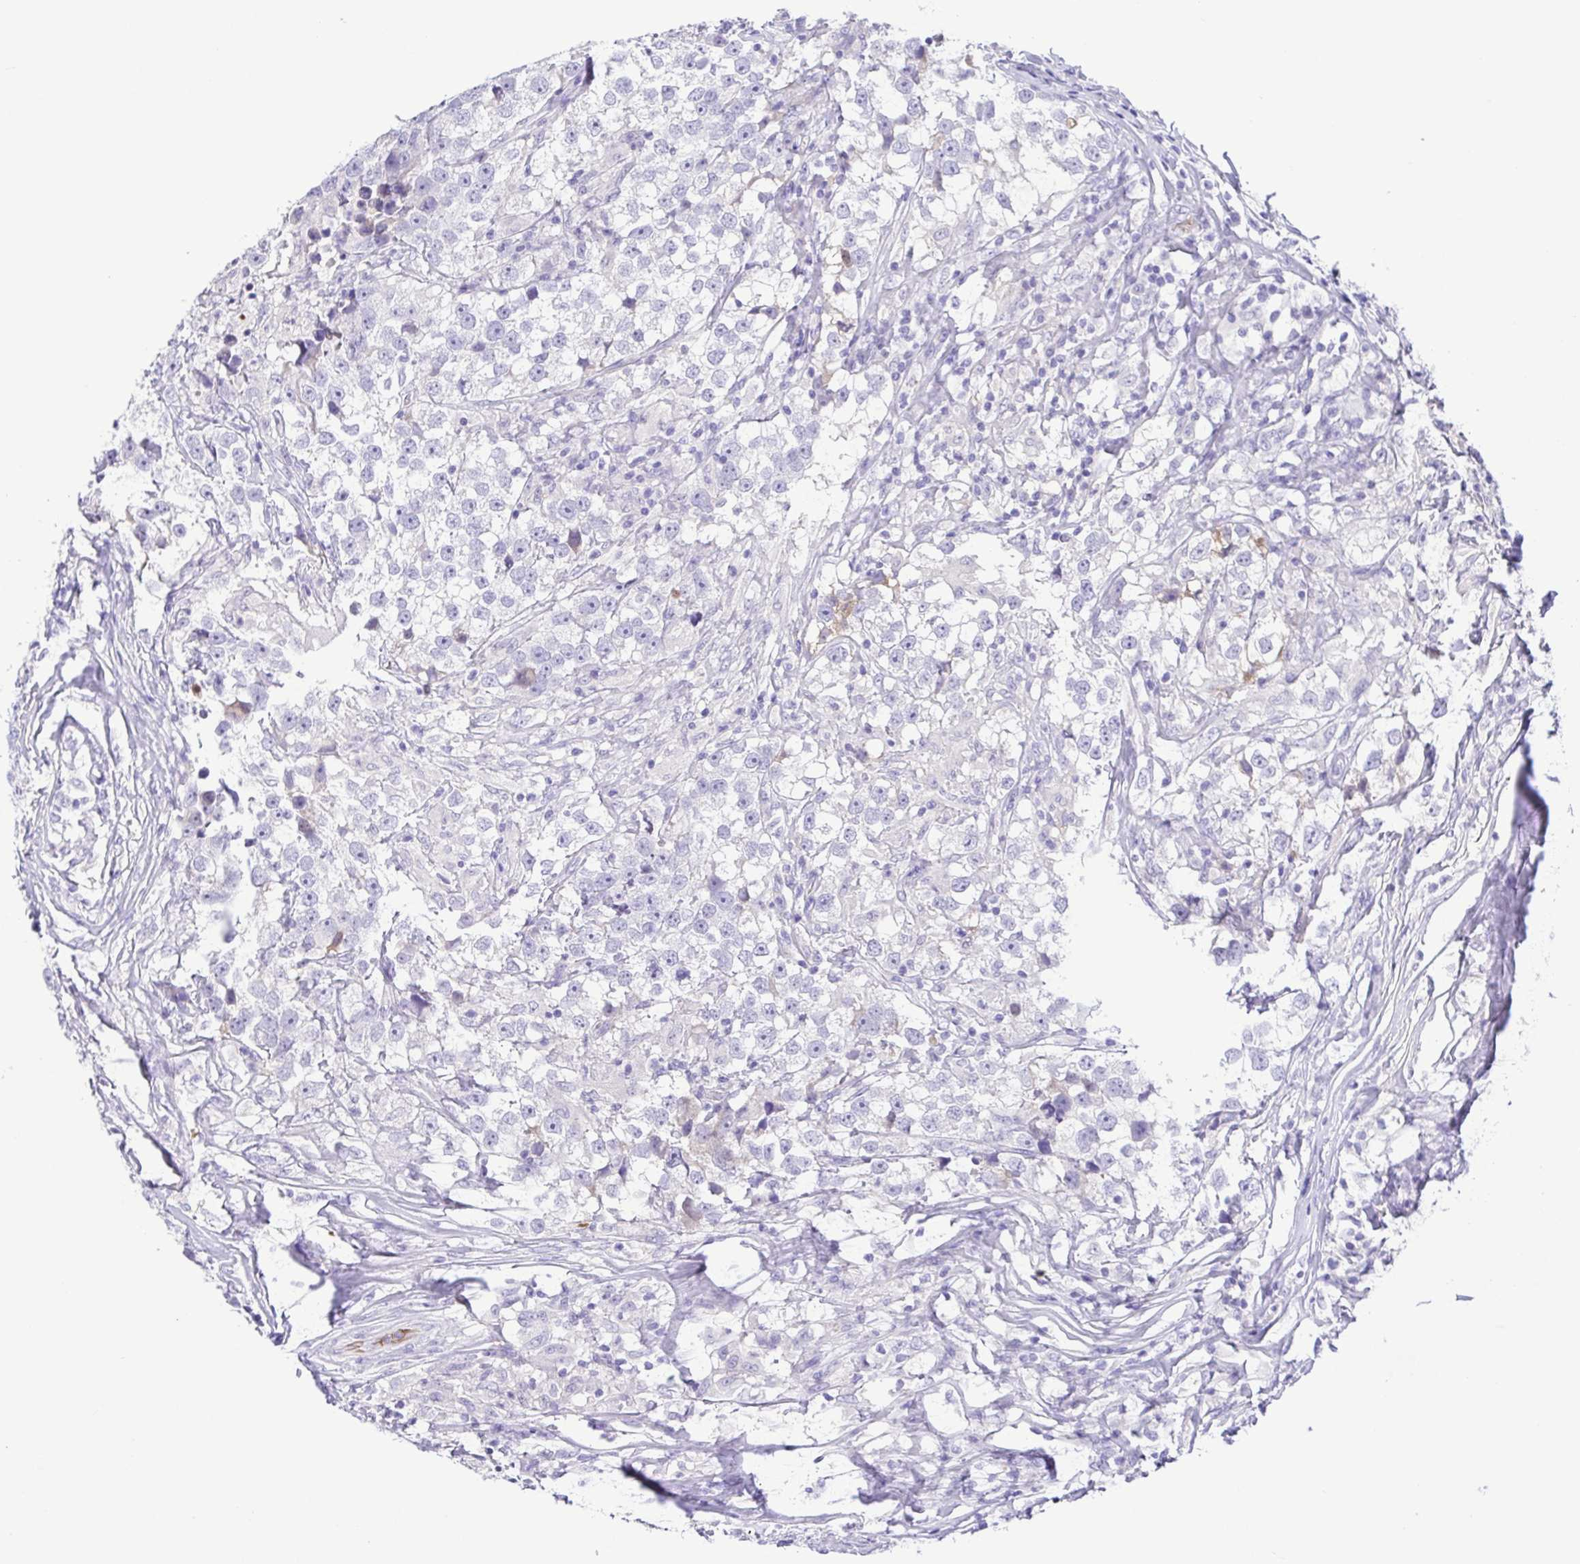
{"staining": {"intensity": "negative", "quantity": "none", "location": "none"}, "tissue": "testis cancer", "cell_type": "Tumor cells", "image_type": "cancer", "snomed": [{"axis": "morphology", "description": "Seminoma, NOS"}, {"axis": "topography", "description": "Testis"}], "caption": "Immunohistochemistry of human testis seminoma displays no expression in tumor cells.", "gene": "IGFL1", "patient": {"sex": "male", "age": 46}}